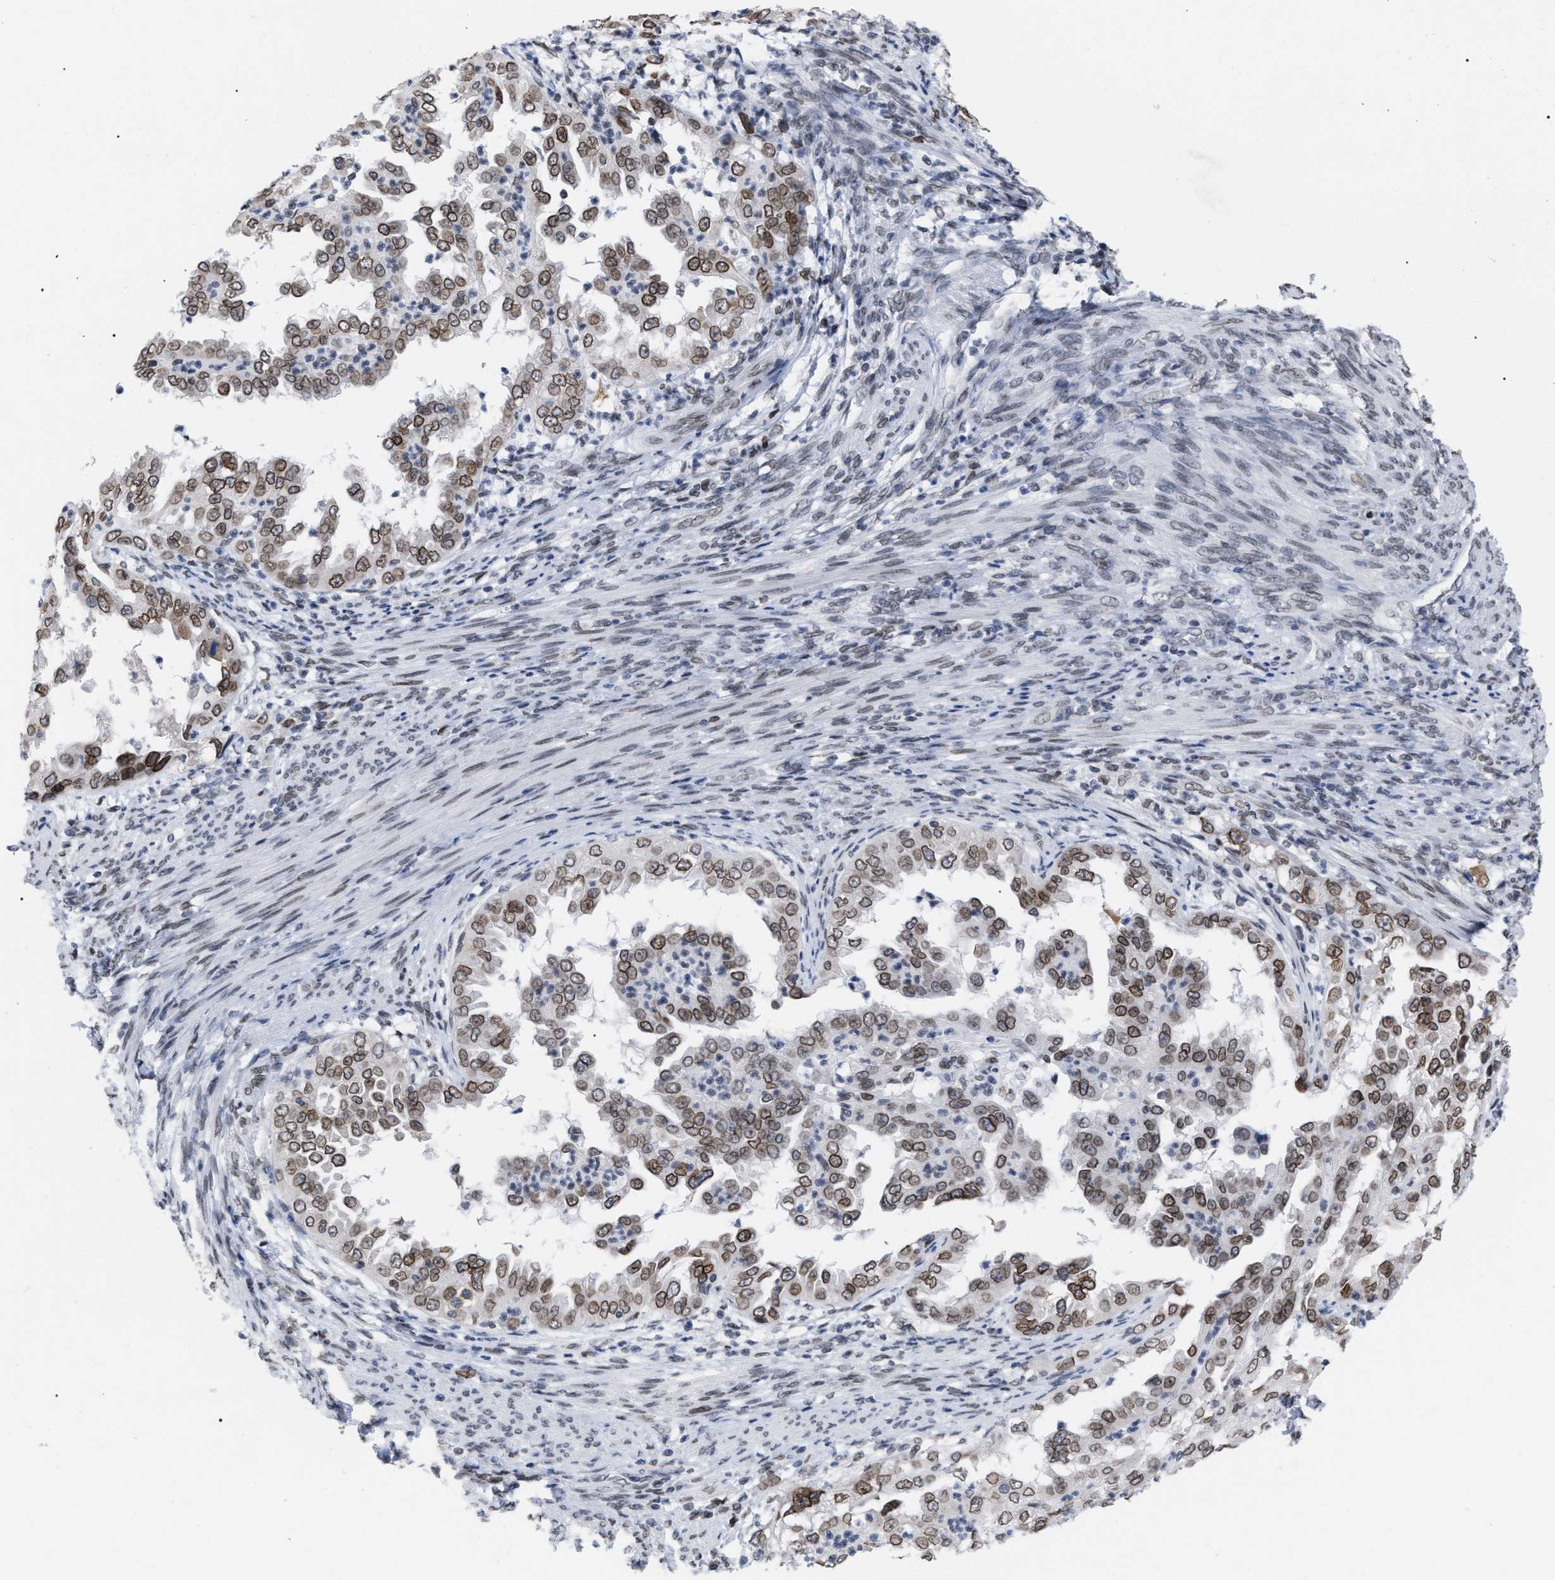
{"staining": {"intensity": "moderate", "quantity": ">75%", "location": "cytoplasmic/membranous,nuclear"}, "tissue": "endometrial cancer", "cell_type": "Tumor cells", "image_type": "cancer", "snomed": [{"axis": "morphology", "description": "Adenocarcinoma, NOS"}, {"axis": "topography", "description": "Endometrium"}], "caption": "This is a micrograph of immunohistochemistry staining of adenocarcinoma (endometrial), which shows moderate staining in the cytoplasmic/membranous and nuclear of tumor cells.", "gene": "TPR", "patient": {"sex": "female", "age": 85}}